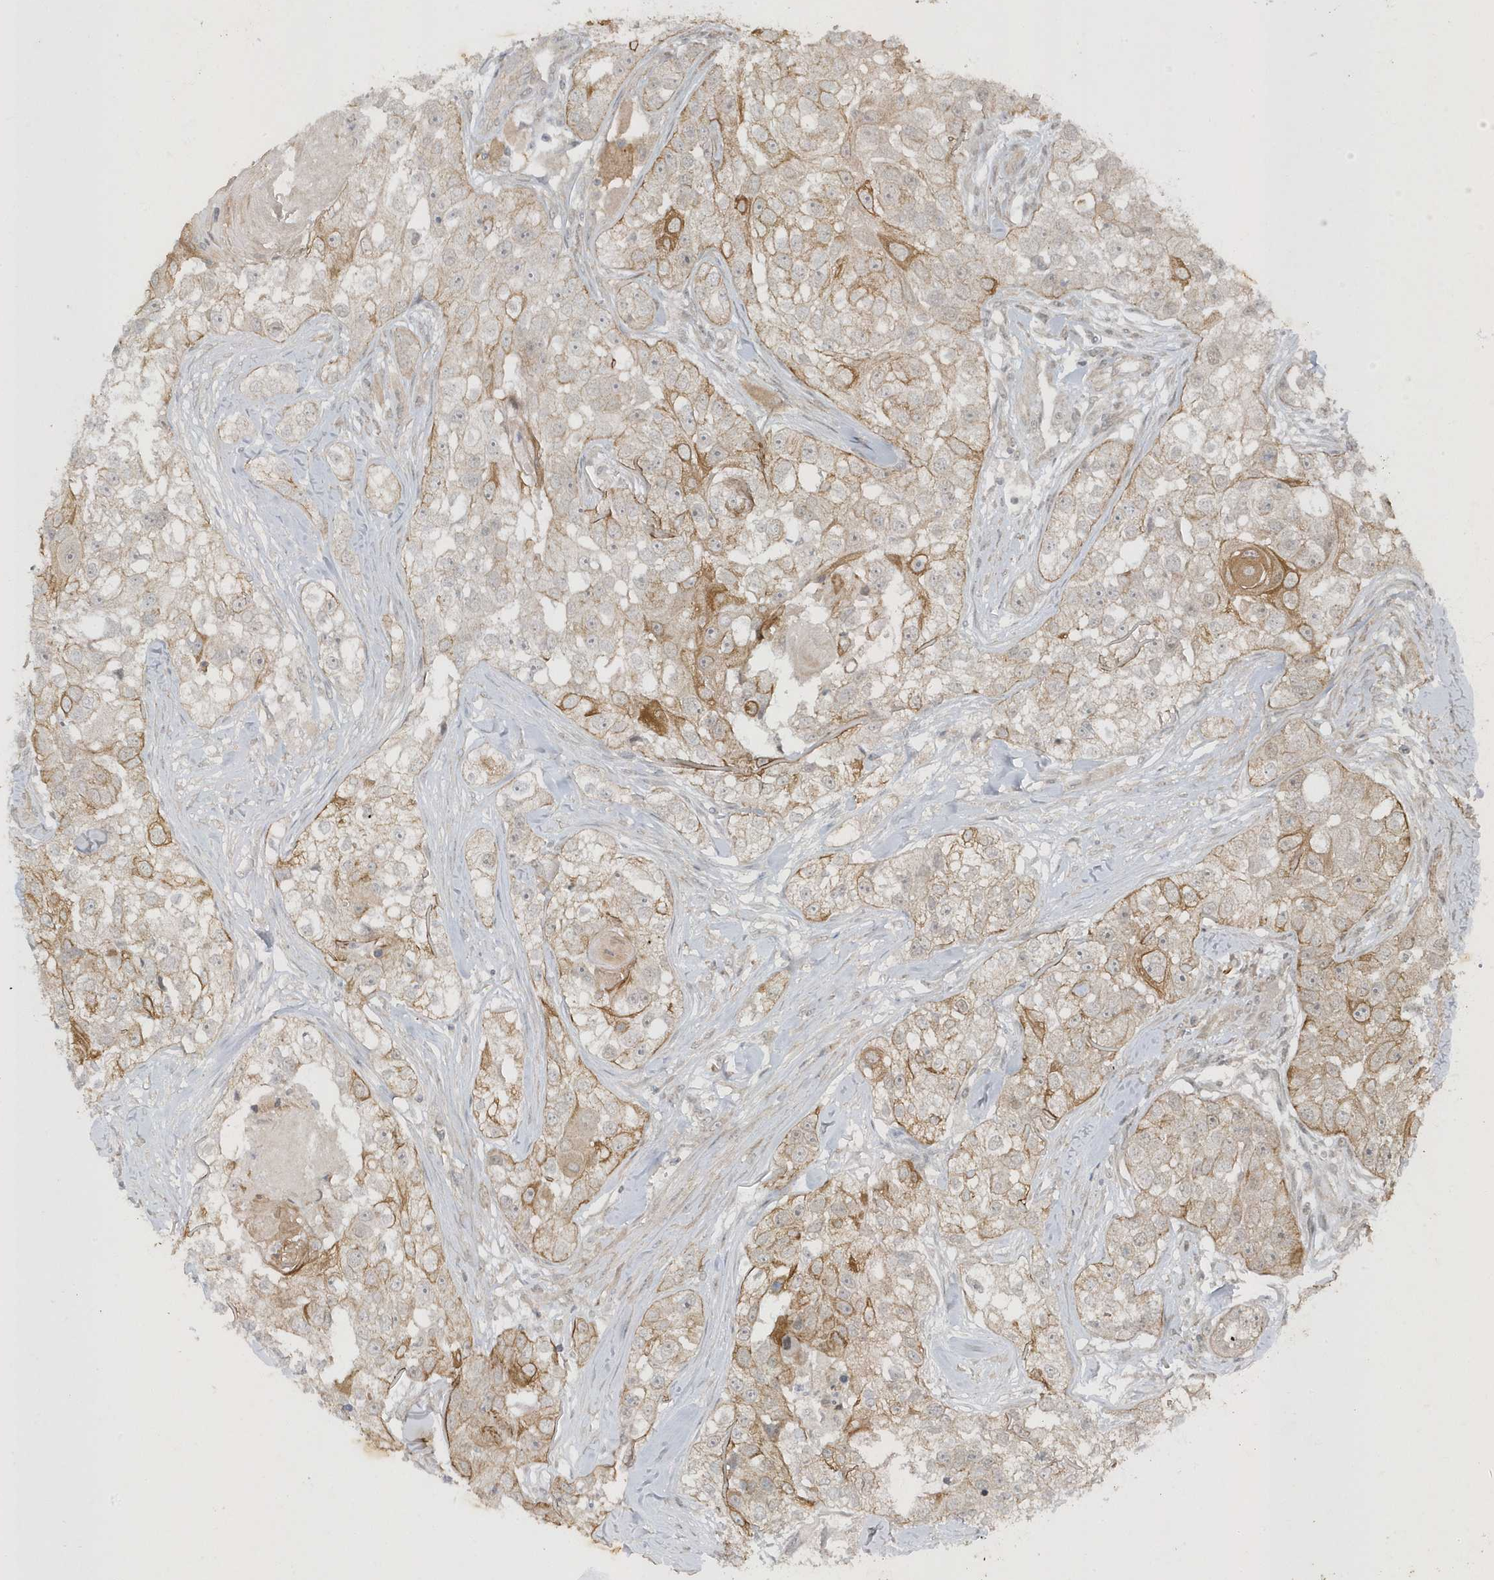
{"staining": {"intensity": "moderate", "quantity": "<25%", "location": "cytoplasmic/membranous"}, "tissue": "head and neck cancer", "cell_type": "Tumor cells", "image_type": "cancer", "snomed": [{"axis": "morphology", "description": "Normal tissue, NOS"}, {"axis": "morphology", "description": "Squamous cell carcinoma, NOS"}, {"axis": "topography", "description": "Skeletal muscle"}, {"axis": "topography", "description": "Head-Neck"}], "caption": "This is an image of immunohistochemistry (IHC) staining of head and neck squamous cell carcinoma, which shows moderate expression in the cytoplasmic/membranous of tumor cells.", "gene": "PARD3B", "patient": {"sex": "male", "age": 51}}